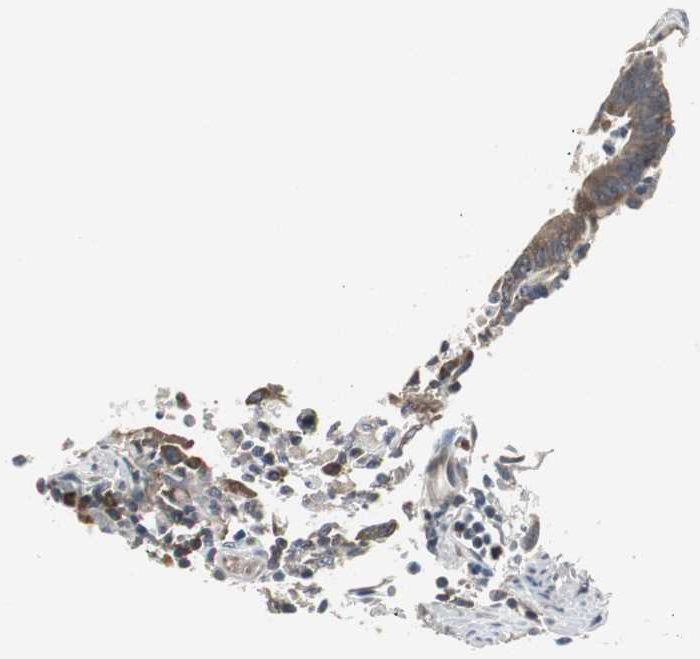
{"staining": {"intensity": "moderate", "quantity": ">75%", "location": "cytoplasmic/membranous"}, "tissue": "colorectal cancer", "cell_type": "Tumor cells", "image_type": "cancer", "snomed": [{"axis": "morphology", "description": "Adenocarcinoma, NOS"}, {"axis": "topography", "description": "Rectum"}], "caption": "A high-resolution photomicrograph shows immunohistochemistry staining of colorectal cancer, which reveals moderate cytoplasmic/membranous staining in about >75% of tumor cells.", "gene": "CCT5", "patient": {"sex": "female", "age": 66}}